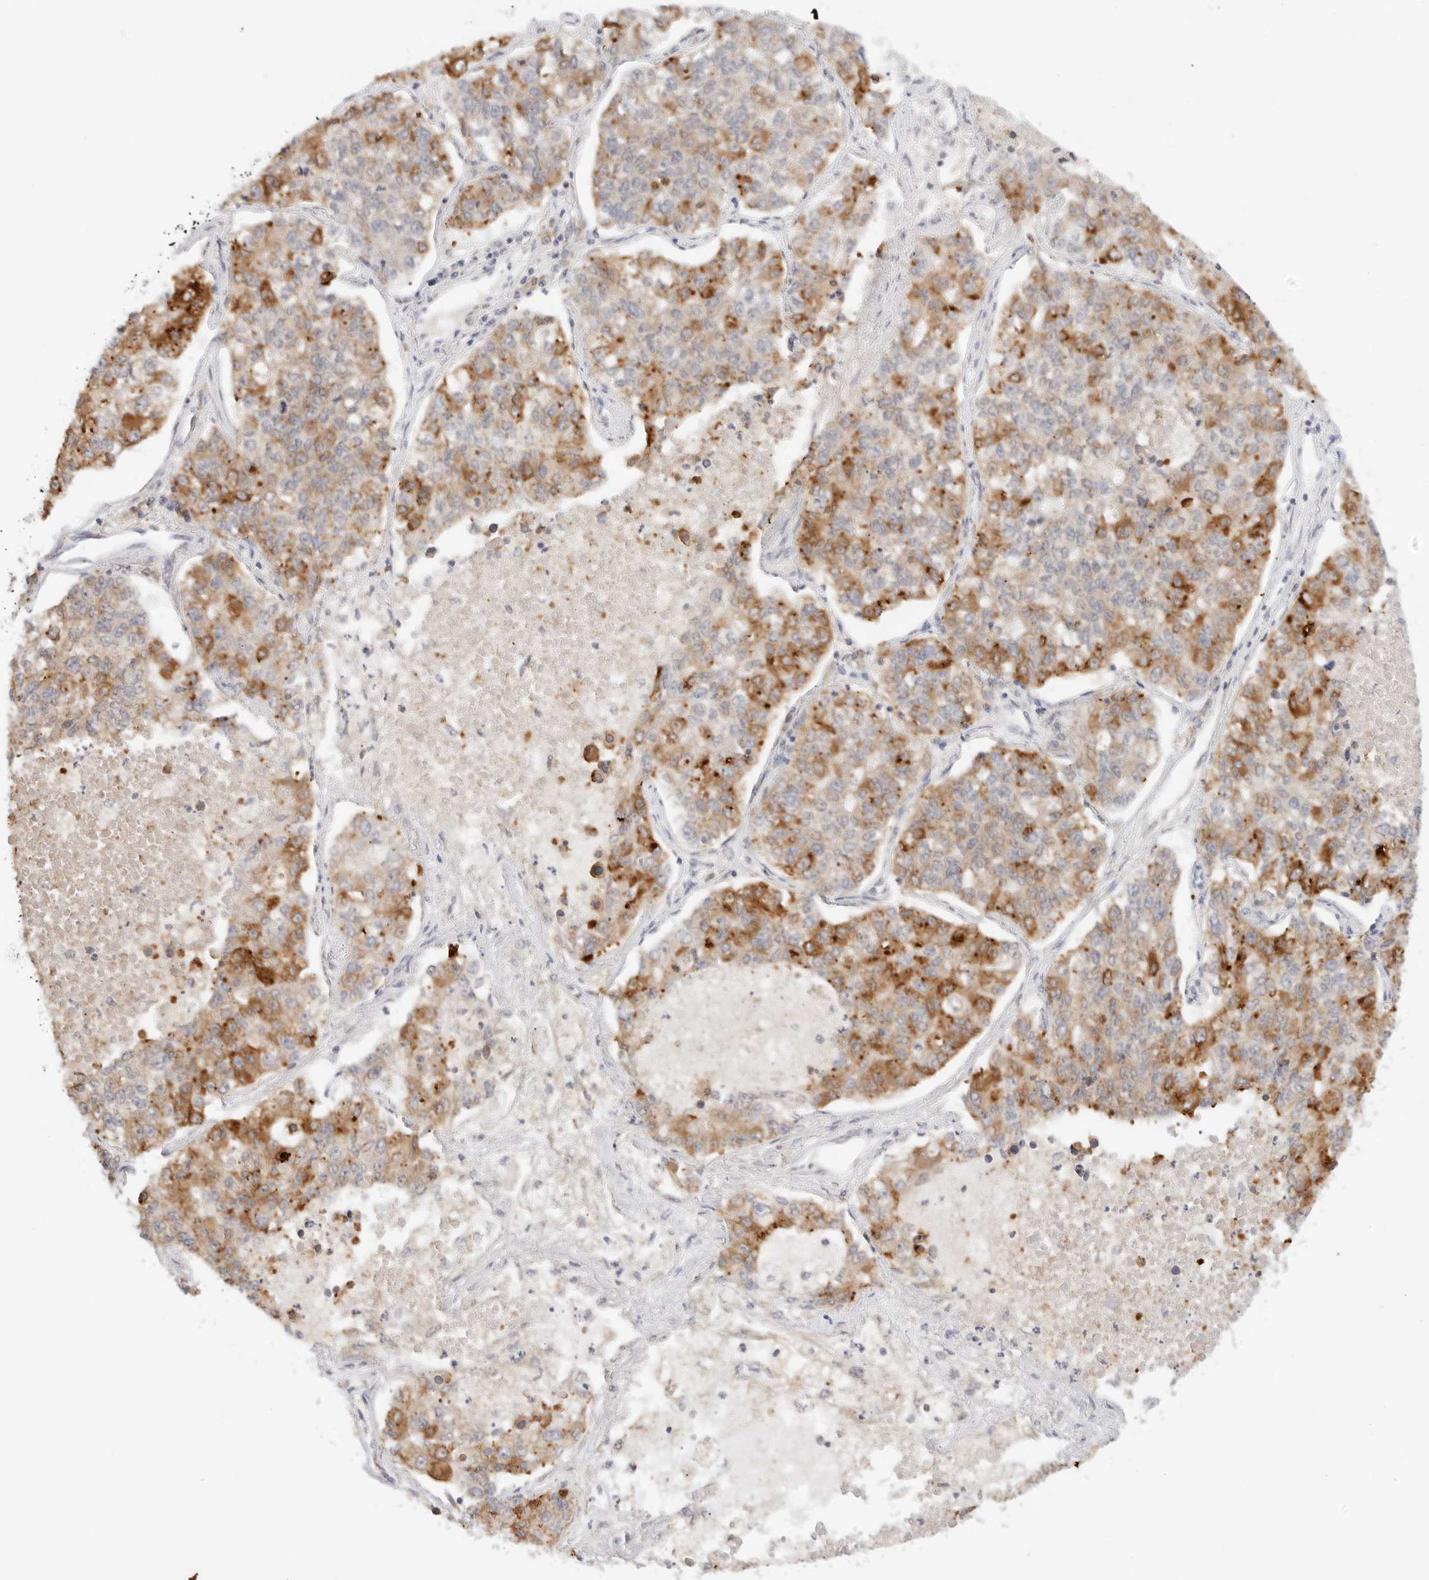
{"staining": {"intensity": "moderate", "quantity": ">75%", "location": "cytoplasmic/membranous"}, "tissue": "lung cancer", "cell_type": "Tumor cells", "image_type": "cancer", "snomed": [{"axis": "morphology", "description": "Adenocarcinoma, NOS"}, {"axis": "topography", "description": "Lung"}], "caption": "Immunohistochemistry (DAB (3,3'-diaminobenzidine)) staining of human lung cancer (adenocarcinoma) reveals moderate cytoplasmic/membranous protein staining in approximately >75% of tumor cells.", "gene": "ERO1B", "patient": {"sex": "male", "age": 49}}